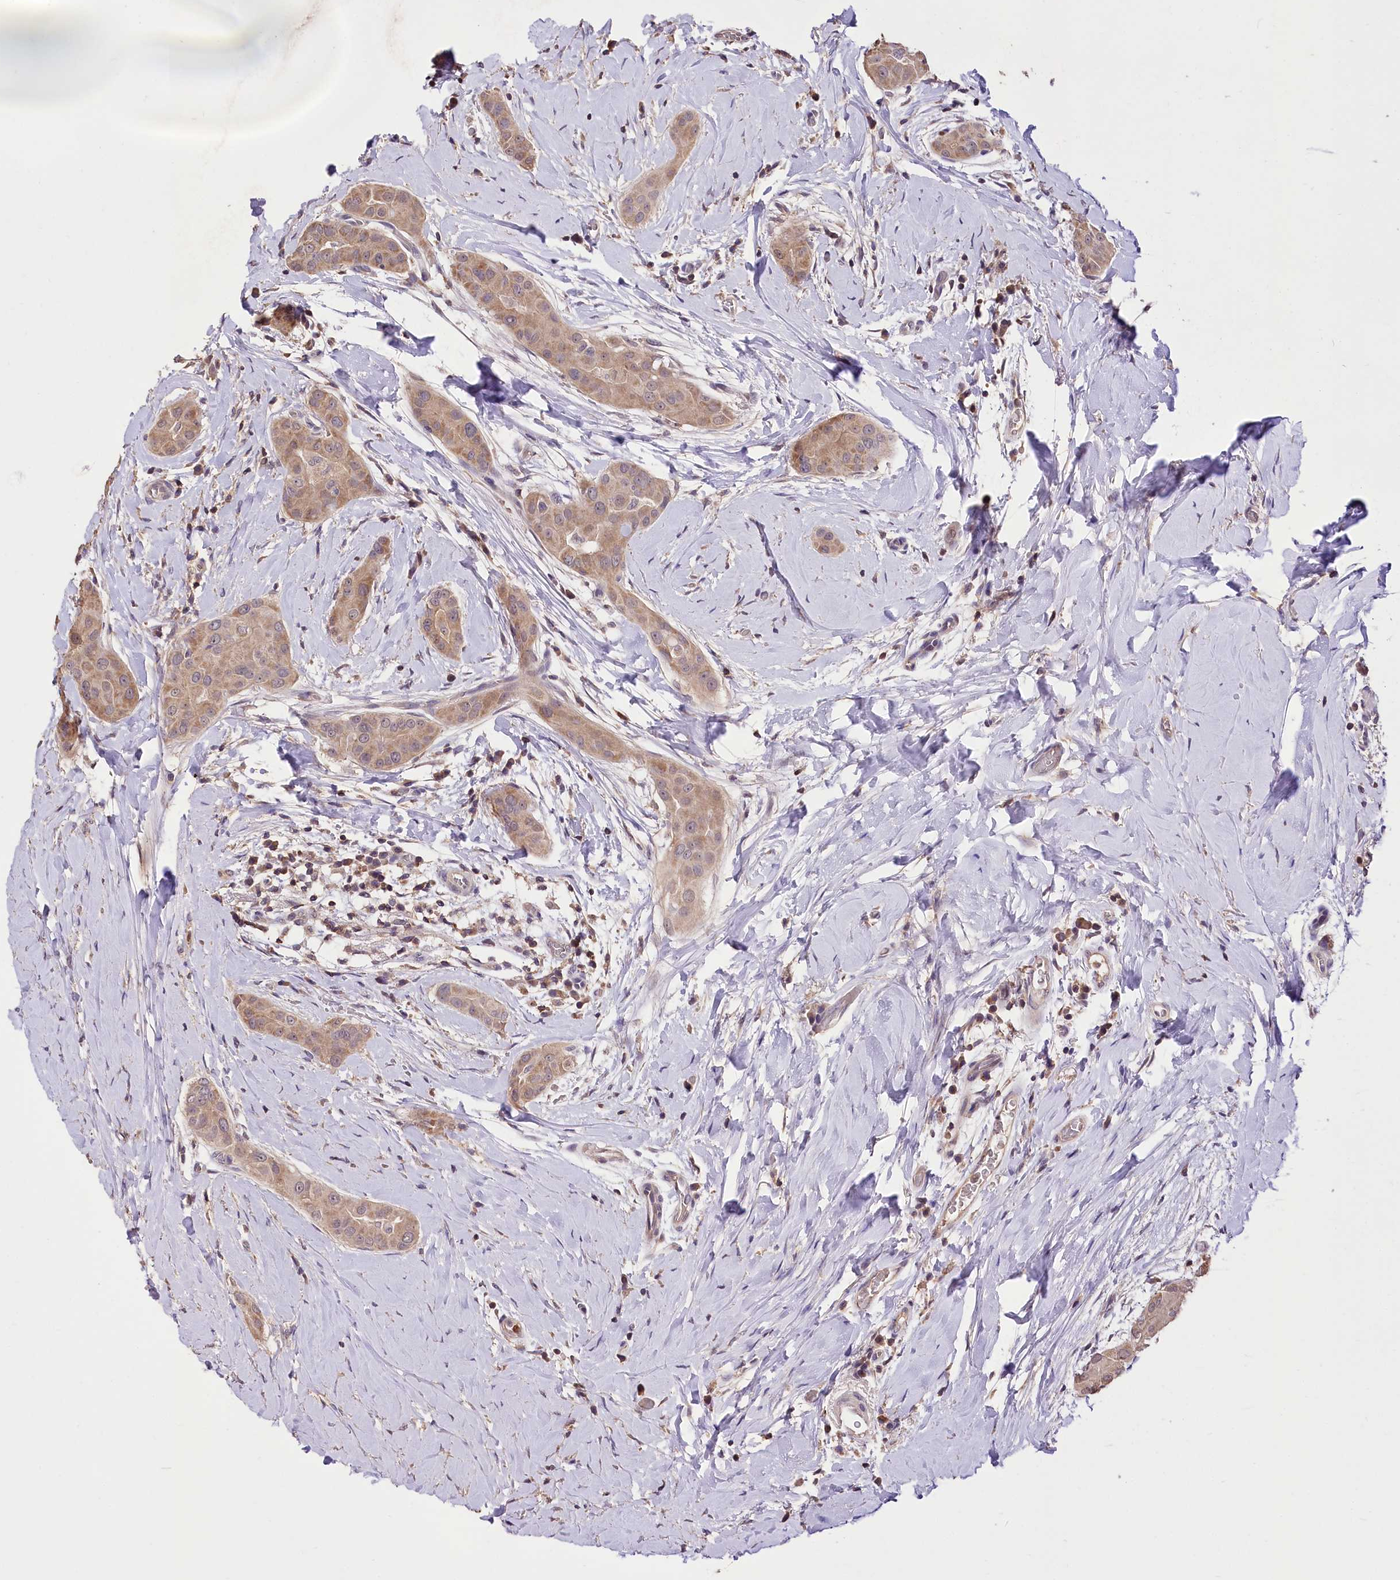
{"staining": {"intensity": "moderate", "quantity": ">75%", "location": "cytoplasmic/membranous"}, "tissue": "thyroid cancer", "cell_type": "Tumor cells", "image_type": "cancer", "snomed": [{"axis": "morphology", "description": "Papillary adenocarcinoma, NOS"}, {"axis": "topography", "description": "Thyroid gland"}], "caption": "This is a photomicrograph of immunohistochemistry (IHC) staining of thyroid cancer, which shows moderate expression in the cytoplasmic/membranous of tumor cells.", "gene": "SERGEF", "patient": {"sex": "male", "age": 33}}